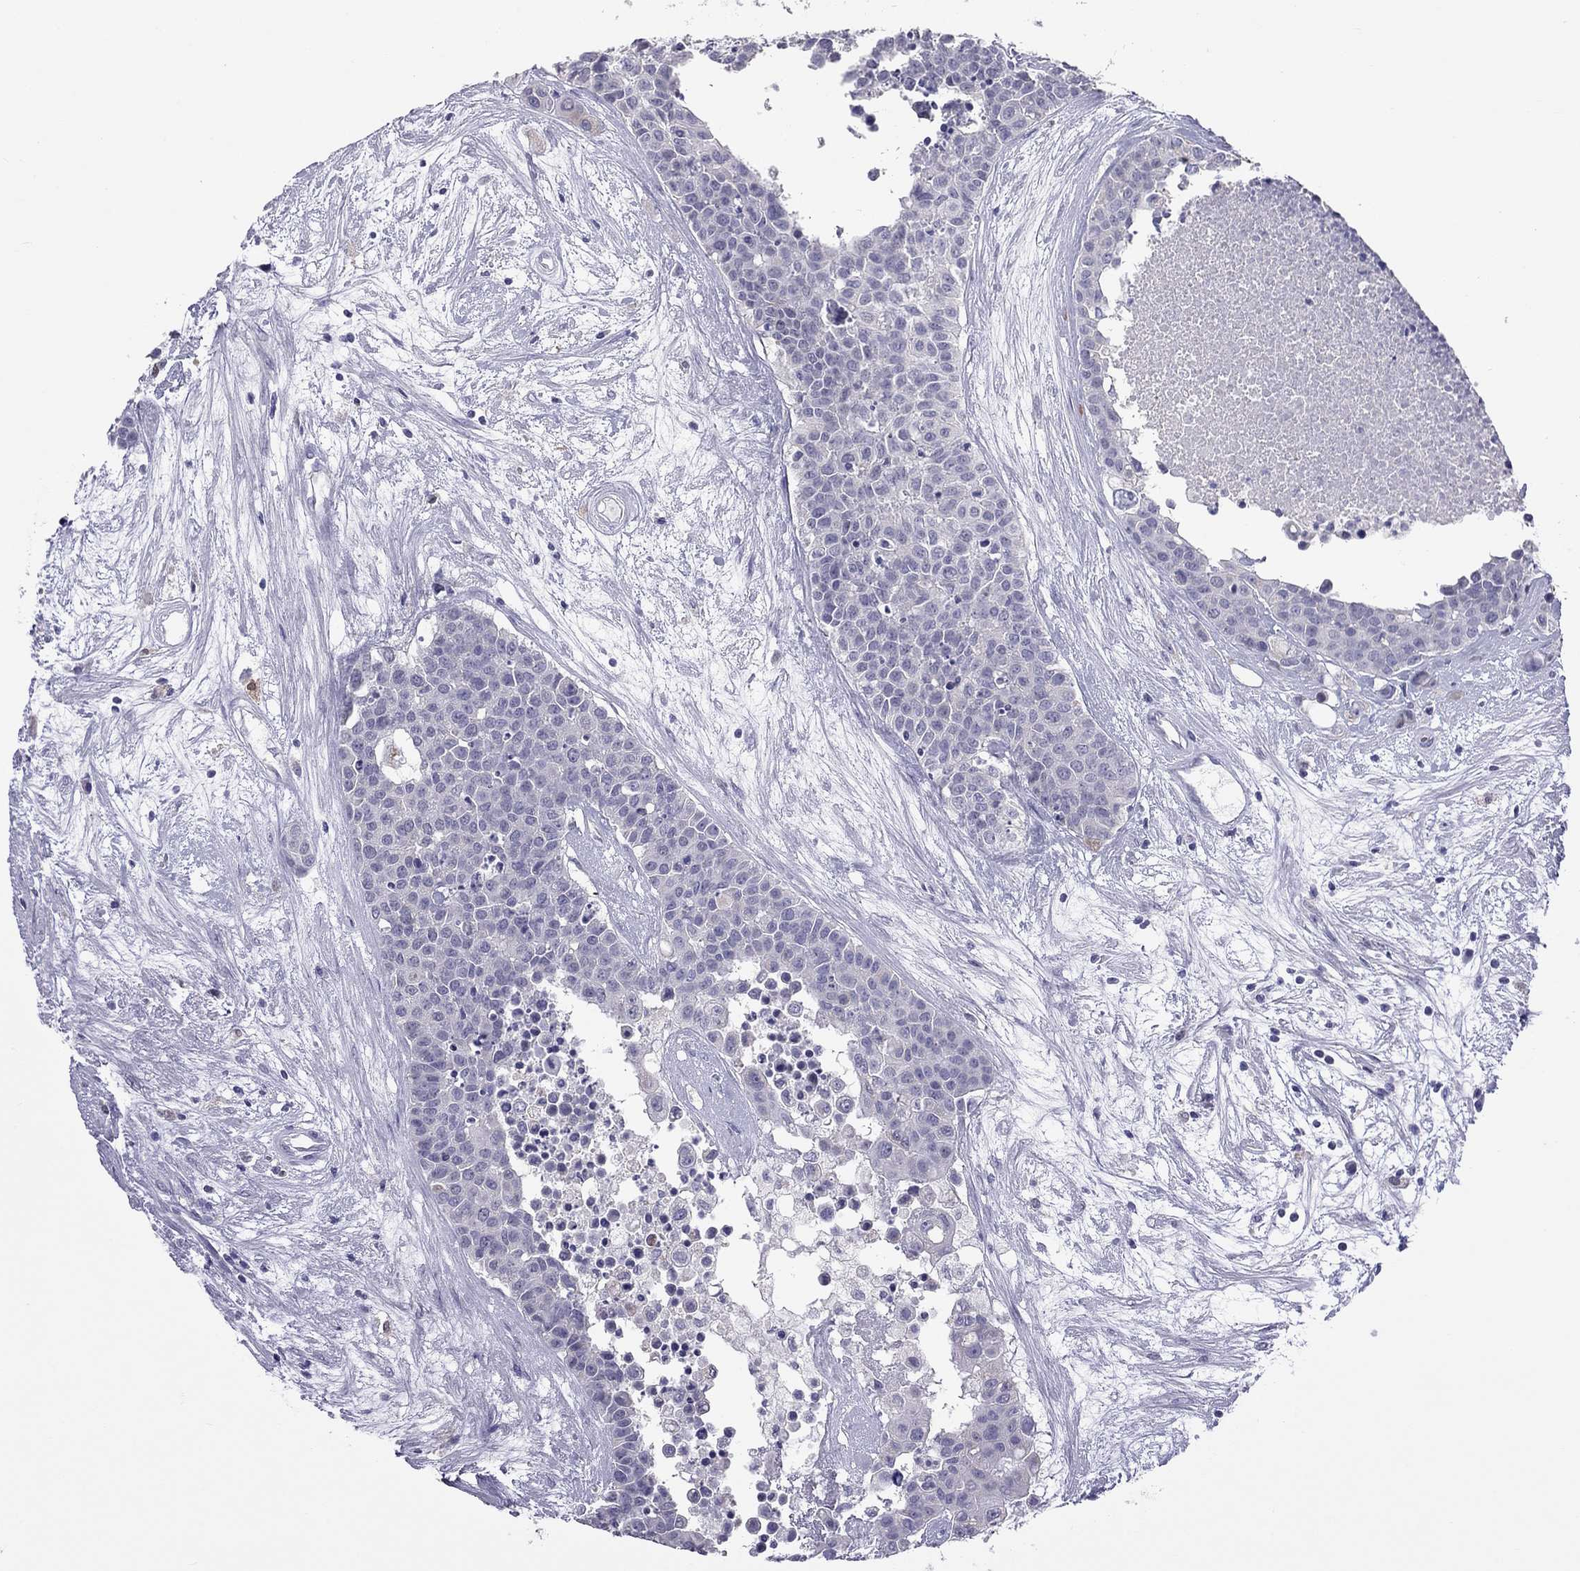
{"staining": {"intensity": "negative", "quantity": "none", "location": "none"}, "tissue": "carcinoid", "cell_type": "Tumor cells", "image_type": "cancer", "snomed": [{"axis": "morphology", "description": "Carcinoid, malignant, NOS"}, {"axis": "topography", "description": "Colon"}], "caption": "An immunohistochemistry (IHC) micrograph of malignant carcinoid is shown. There is no staining in tumor cells of malignant carcinoid.", "gene": "PPP1R3A", "patient": {"sex": "male", "age": 81}}